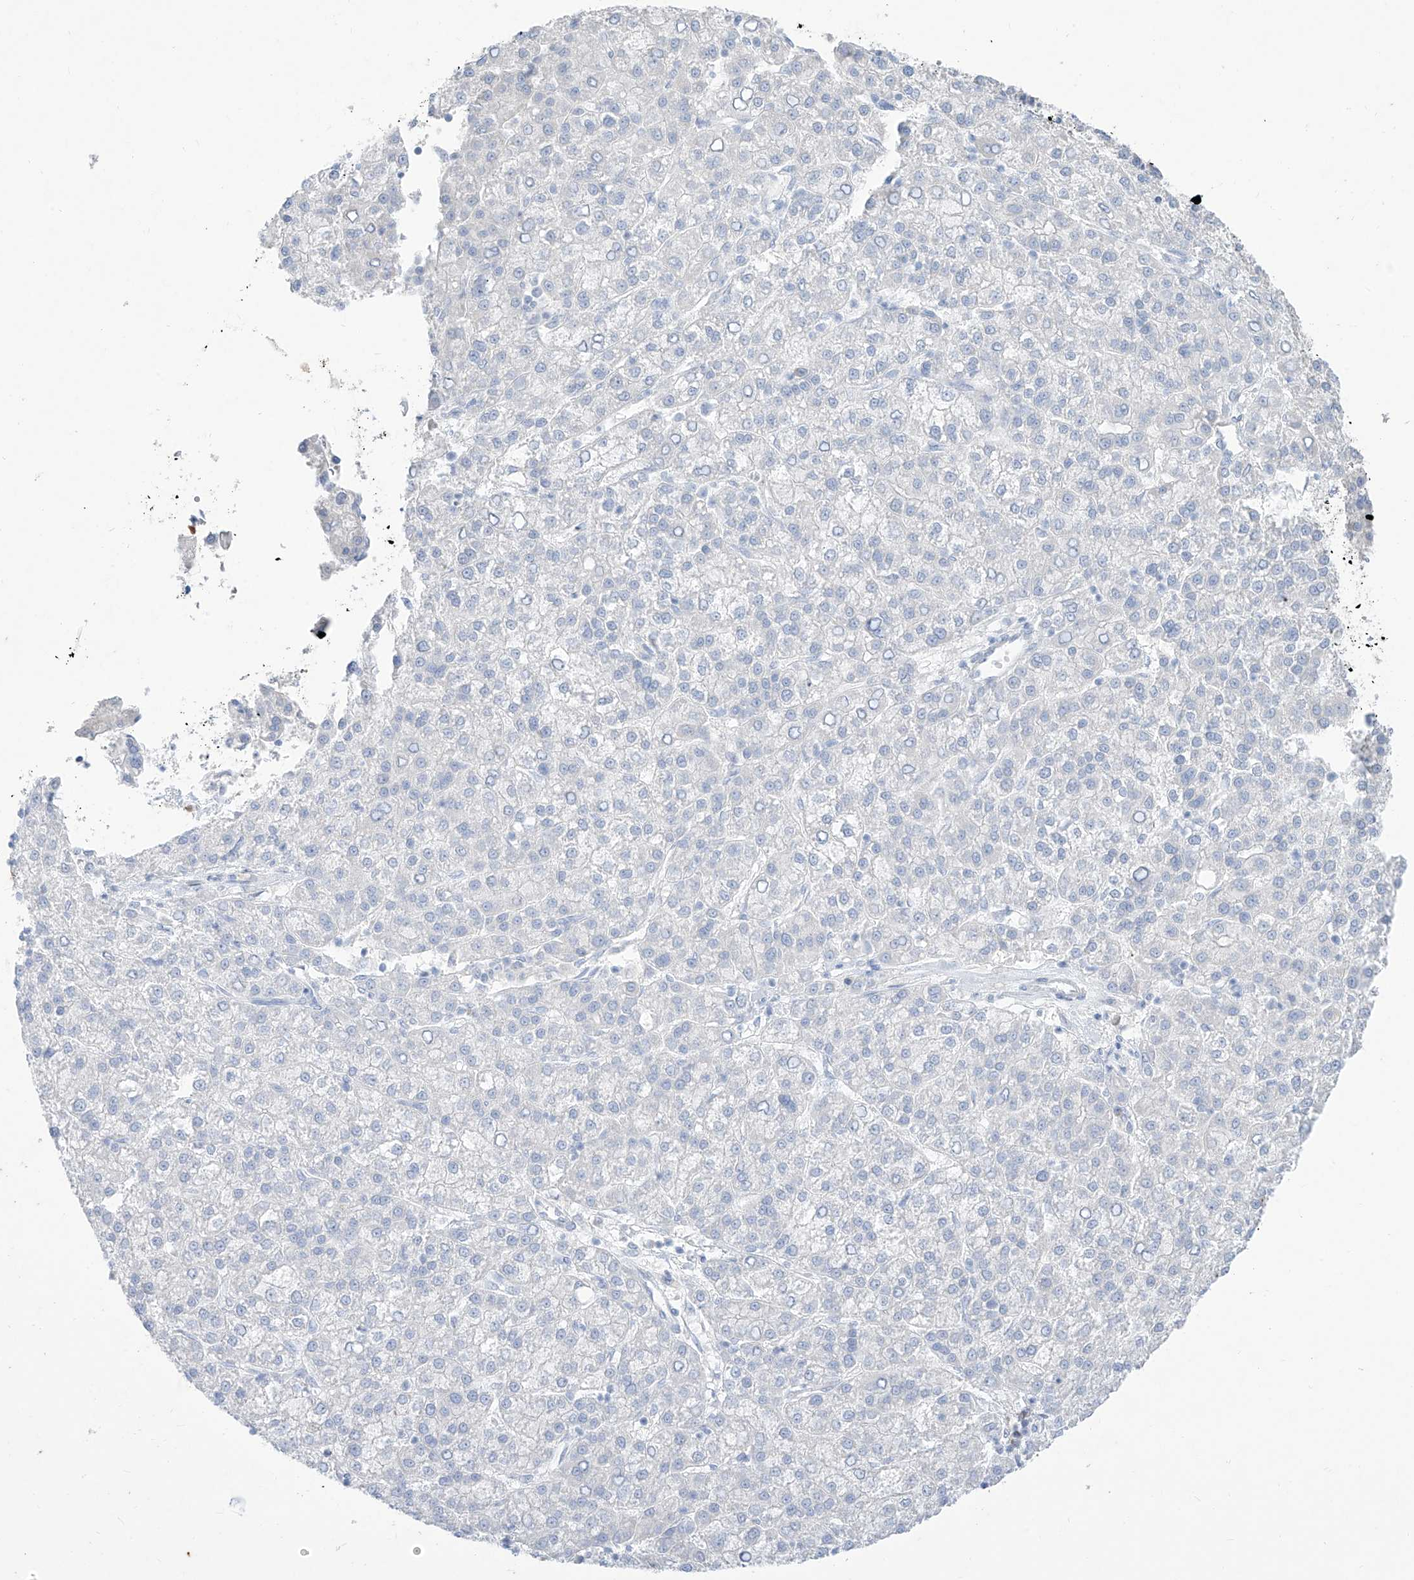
{"staining": {"intensity": "negative", "quantity": "none", "location": "none"}, "tissue": "liver cancer", "cell_type": "Tumor cells", "image_type": "cancer", "snomed": [{"axis": "morphology", "description": "Carcinoma, Hepatocellular, NOS"}, {"axis": "topography", "description": "Liver"}], "caption": "IHC histopathology image of liver cancer (hepatocellular carcinoma) stained for a protein (brown), which reveals no staining in tumor cells.", "gene": "TGM4", "patient": {"sex": "female", "age": 58}}